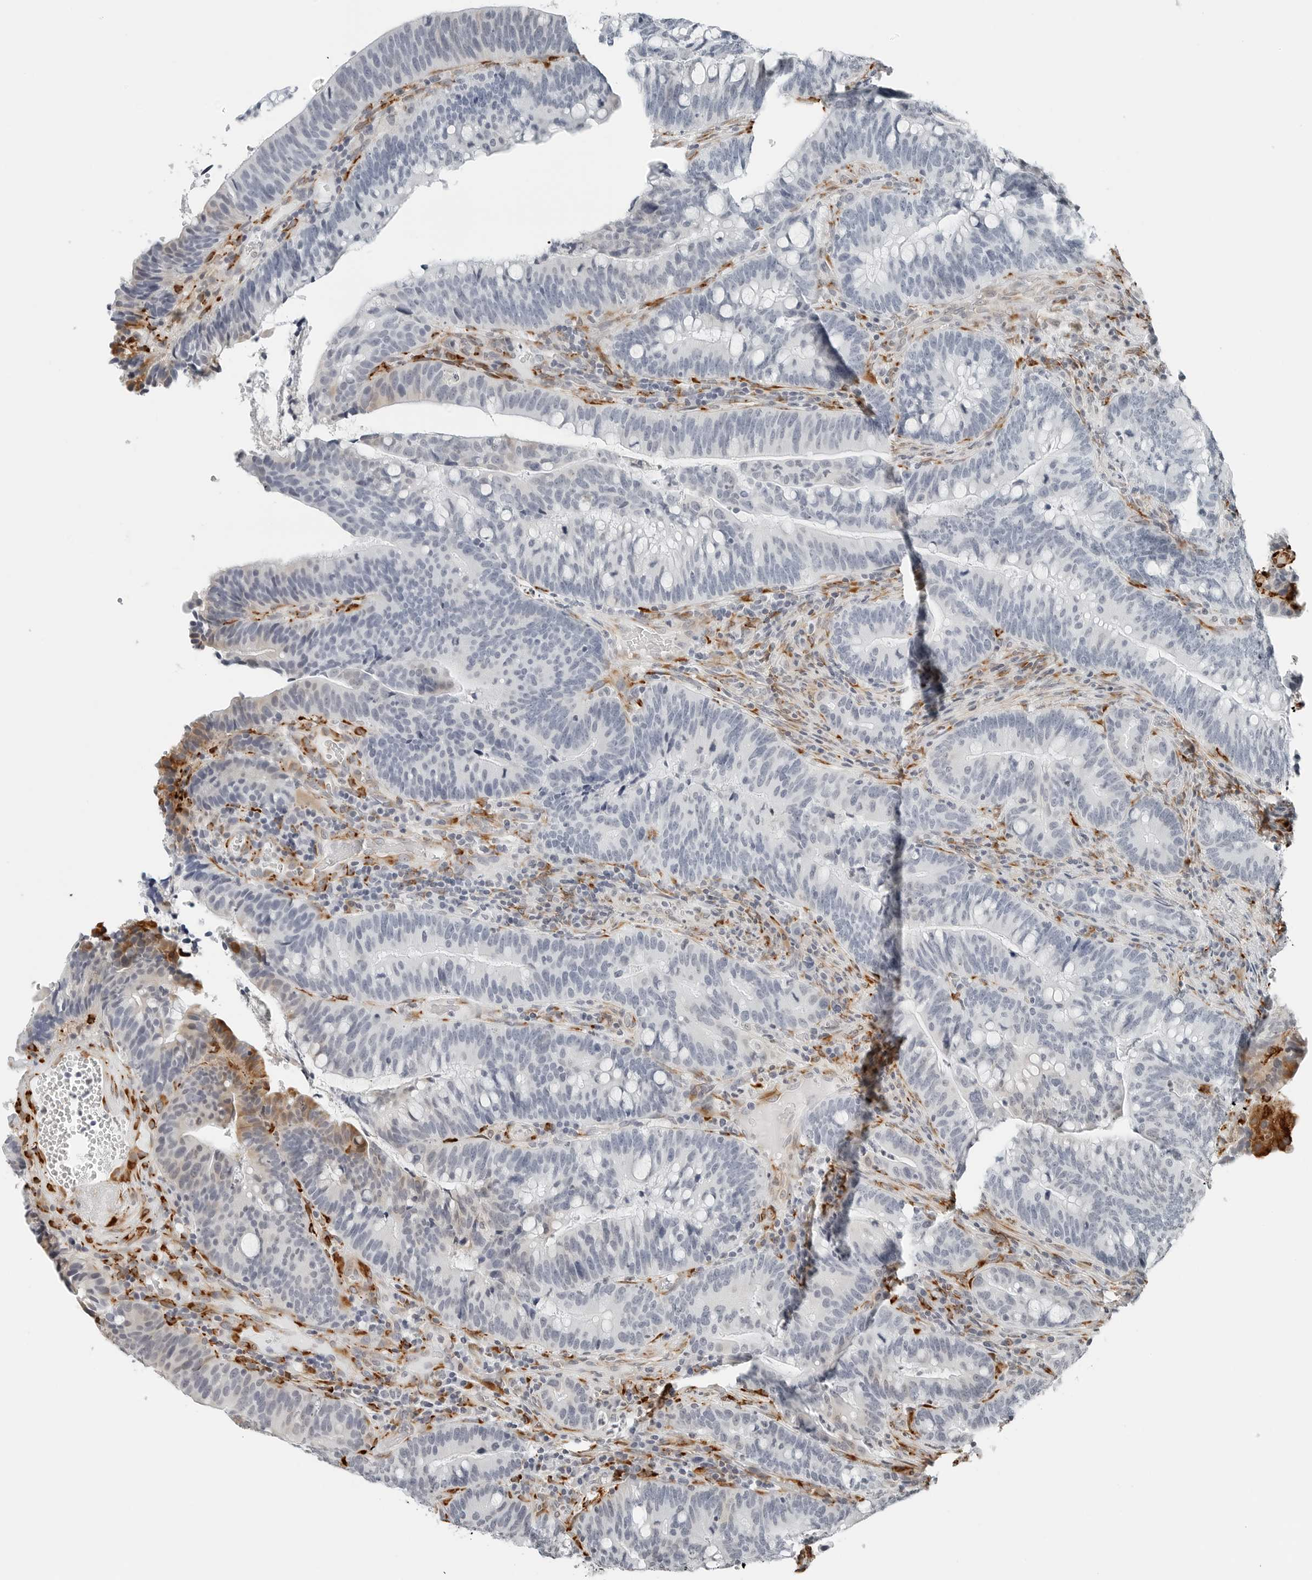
{"staining": {"intensity": "negative", "quantity": "none", "location": "none"}, "tissue": "colorectal cancer", "cell_type": "Tumor cells", "image_type": "cancer", "snomed": [{"axis": "morphology", "description": "Adenocarcinoma, NOS"}, {"axis": "topography", "description": "Colon"}], "caption": "Colorectal cancer stained for a protein using immunohistochemistry exhibits no positivity tumor cells.", "gene": "P4HA2", "patient": {"sex": "female", "age": 66}}